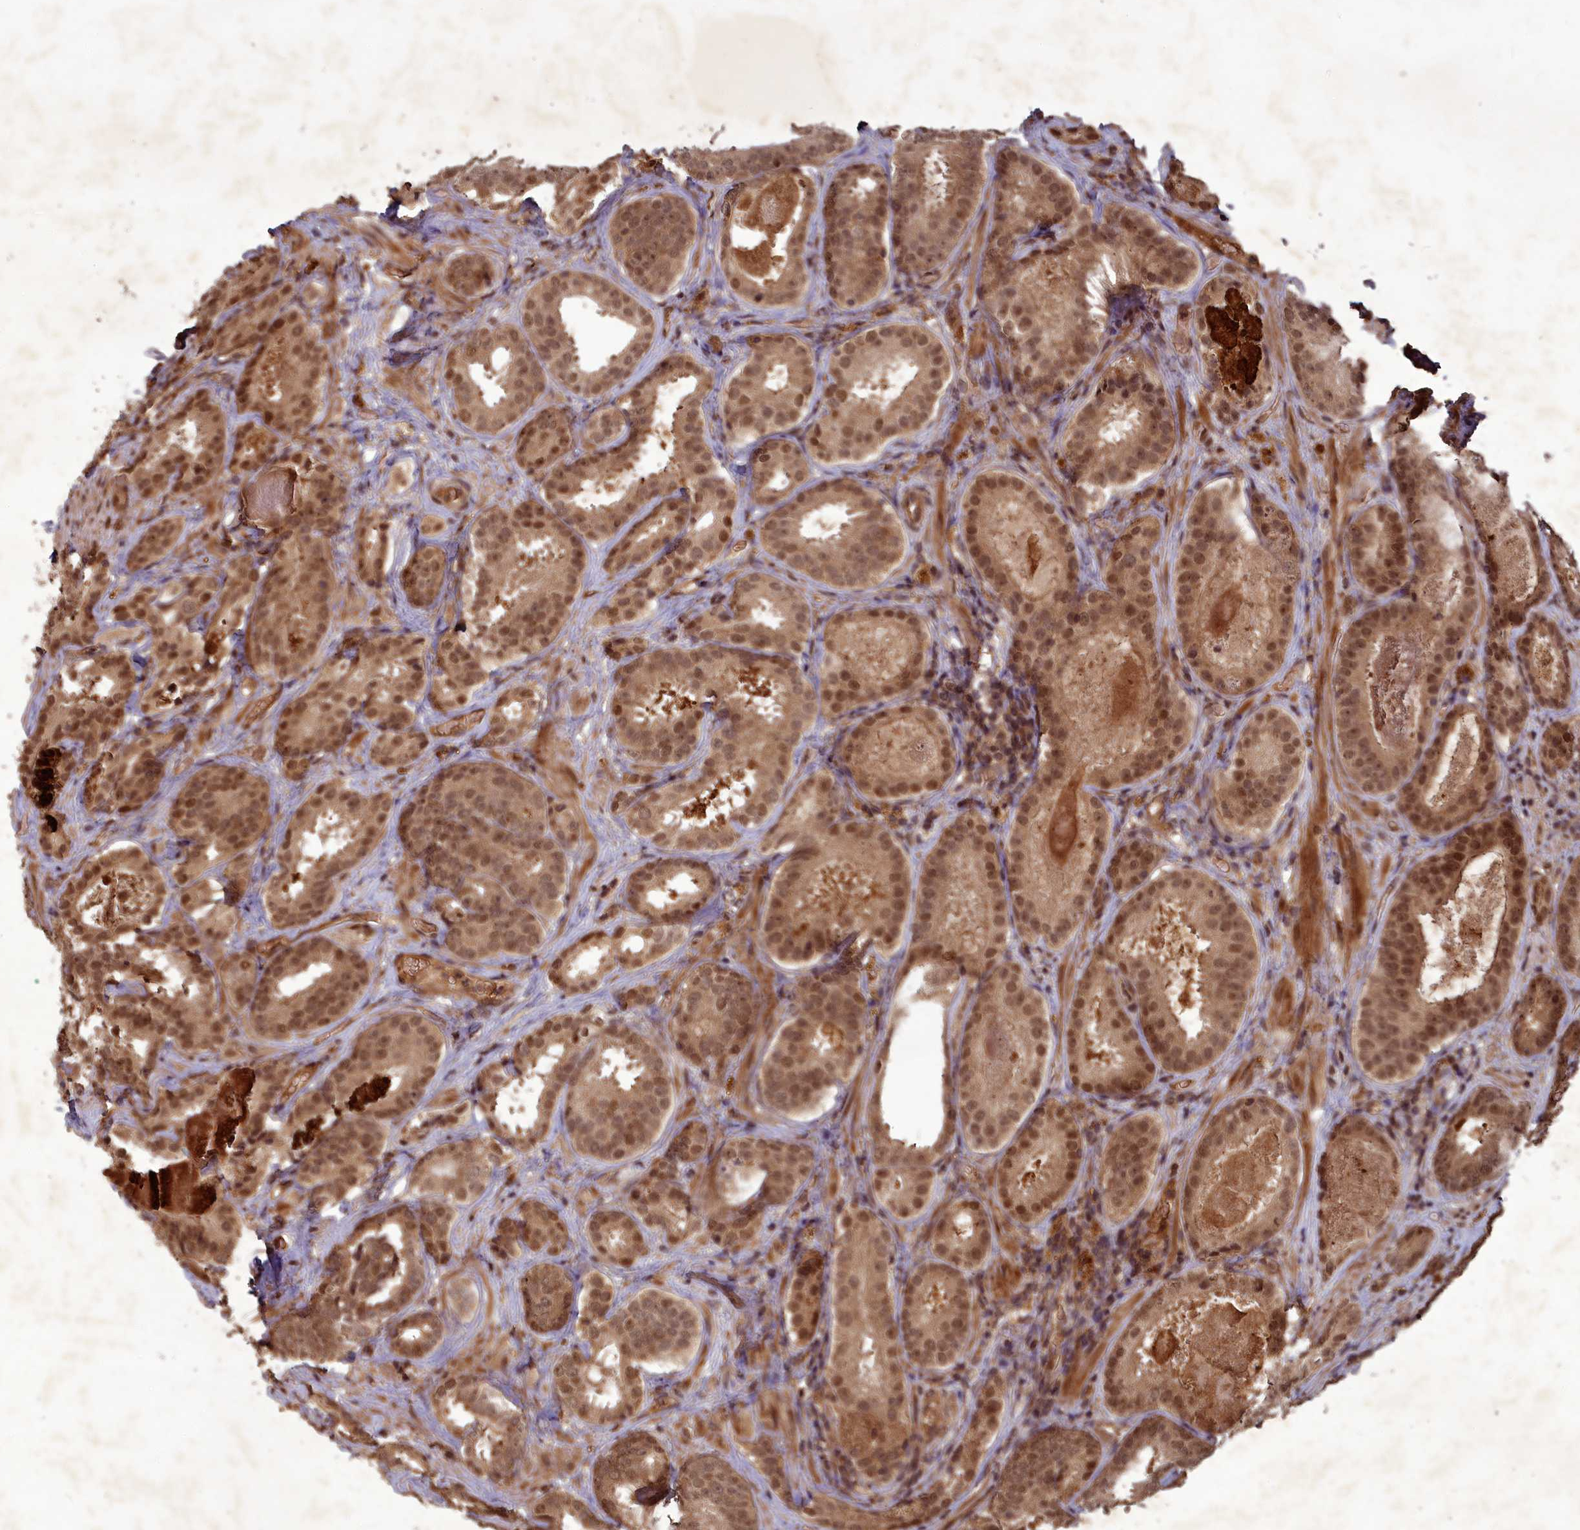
{"staining": {"intensity": "moderate", "quantity": ">75%", "location": "nuclear"}, "tissue": "prostate cancer", "cell_type": "Tumor cells", "image_type": "cancer", "snomed": [{"axis": "morphology", "description": "Adenocarcinoma, High grade"}, {"axis": "topography", "description": "Prostate"}], "caption": "There is medium levels of moderate nuclear expression in tumor cells of adenocarcinoma (high-grade) (prostate), as demonstrated by immunohistochemical staining (brown color).", "gene": "SRMS", "patient": {"sex": "male", "age": 57}}